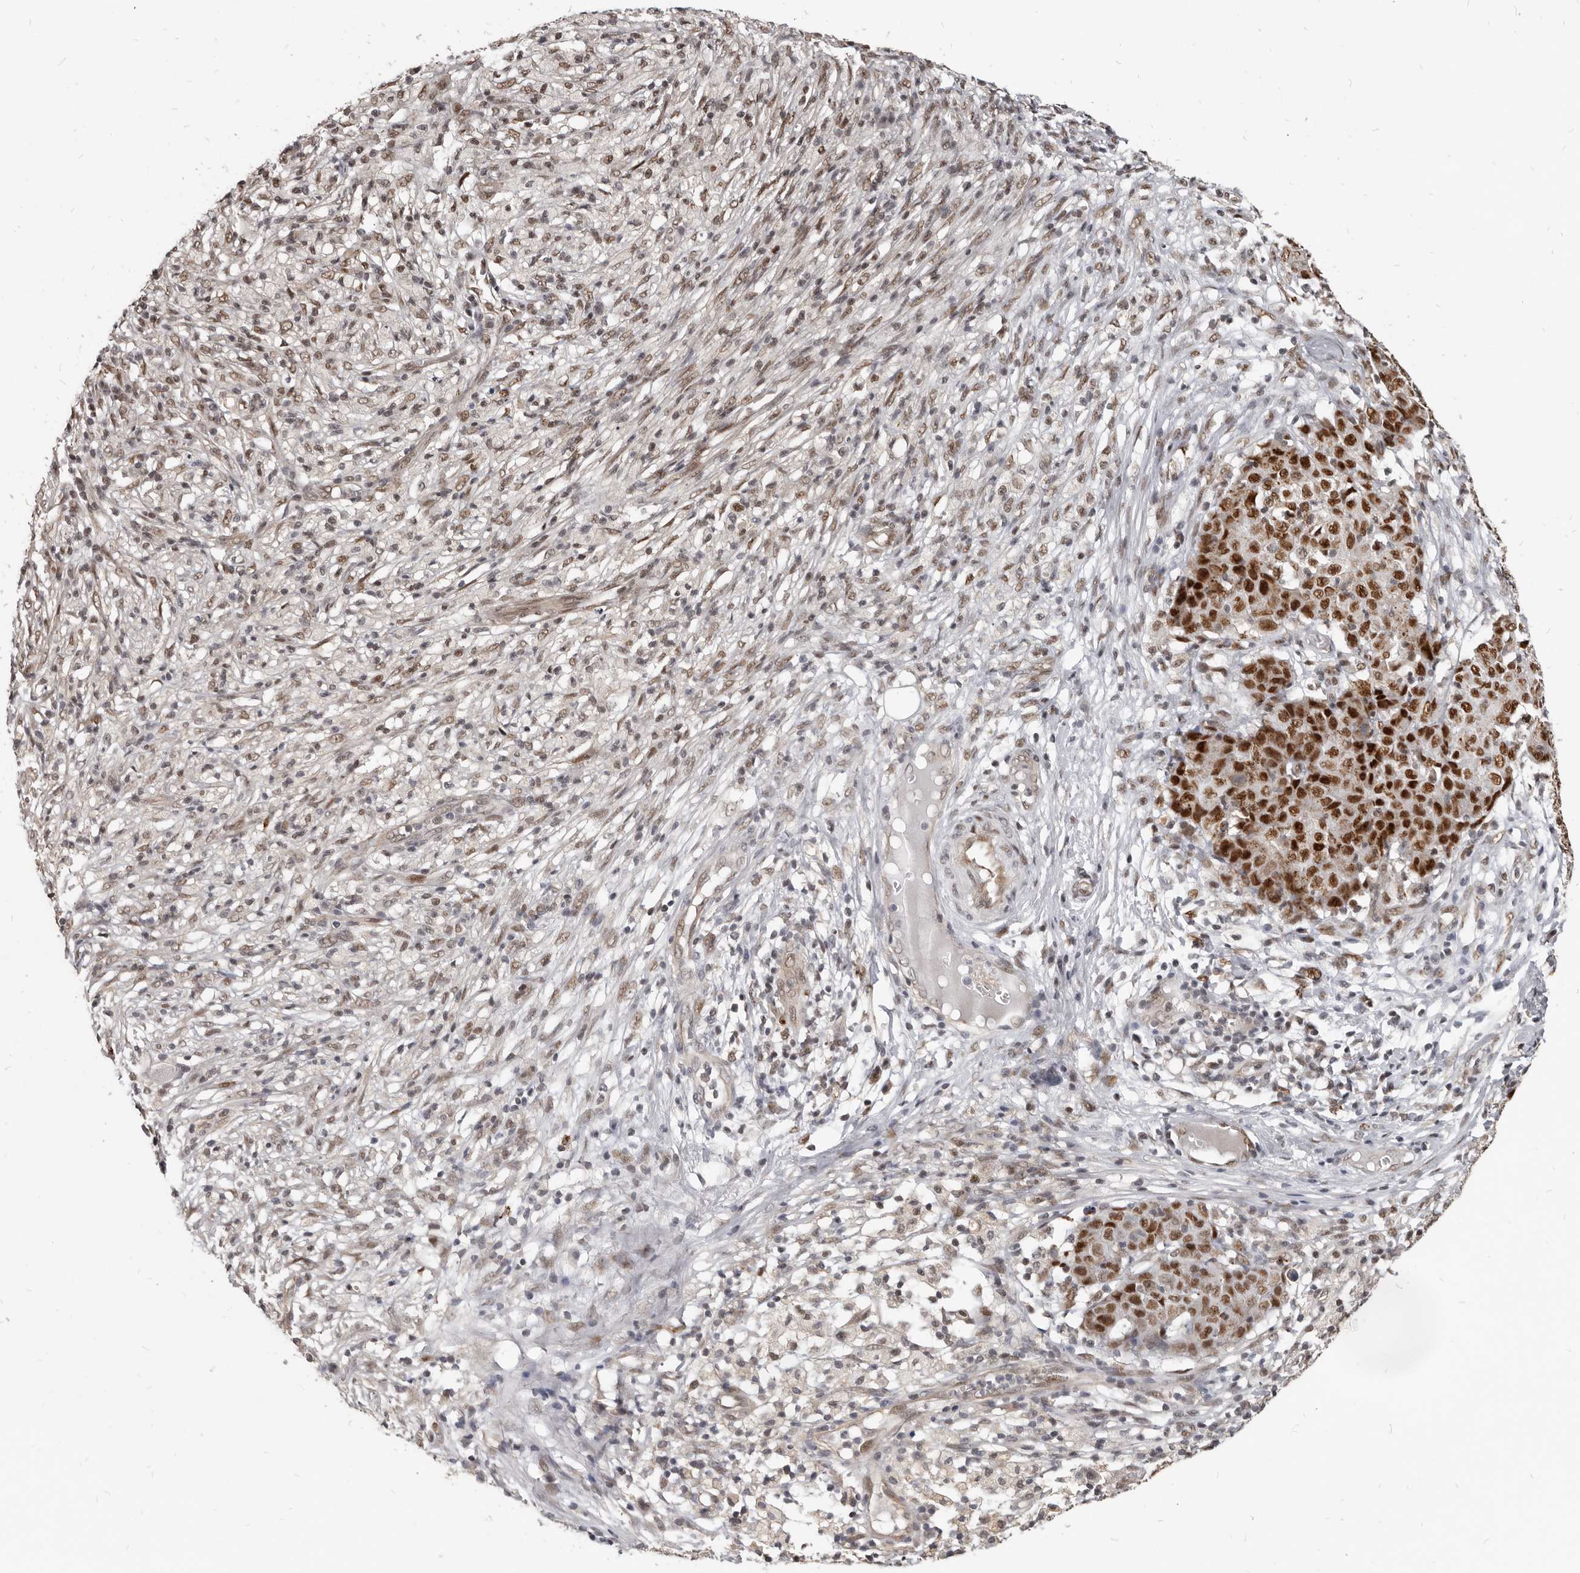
{"staining": {"intensity": "strong", "quantity": ">75%", "location": "nuclear"}, "tissue": "ovarian cancer", "cell_type": "Tumor cells", "image_type": "cancer", "snomed": [{"axis": "morphology", "description": "Carcinoma, endometroid"}, {"axis": "topography", "description": "Ovary"}], "caption": "Tumor cells show strong nuclear staining in approximately >75% of cells in ovarian endometroid carcinoma. (DAB IHC, brown staining for protein, blue staining for nuclei).", "gene": "ATF5", "patient": {"sex": "female", "age": 42}}